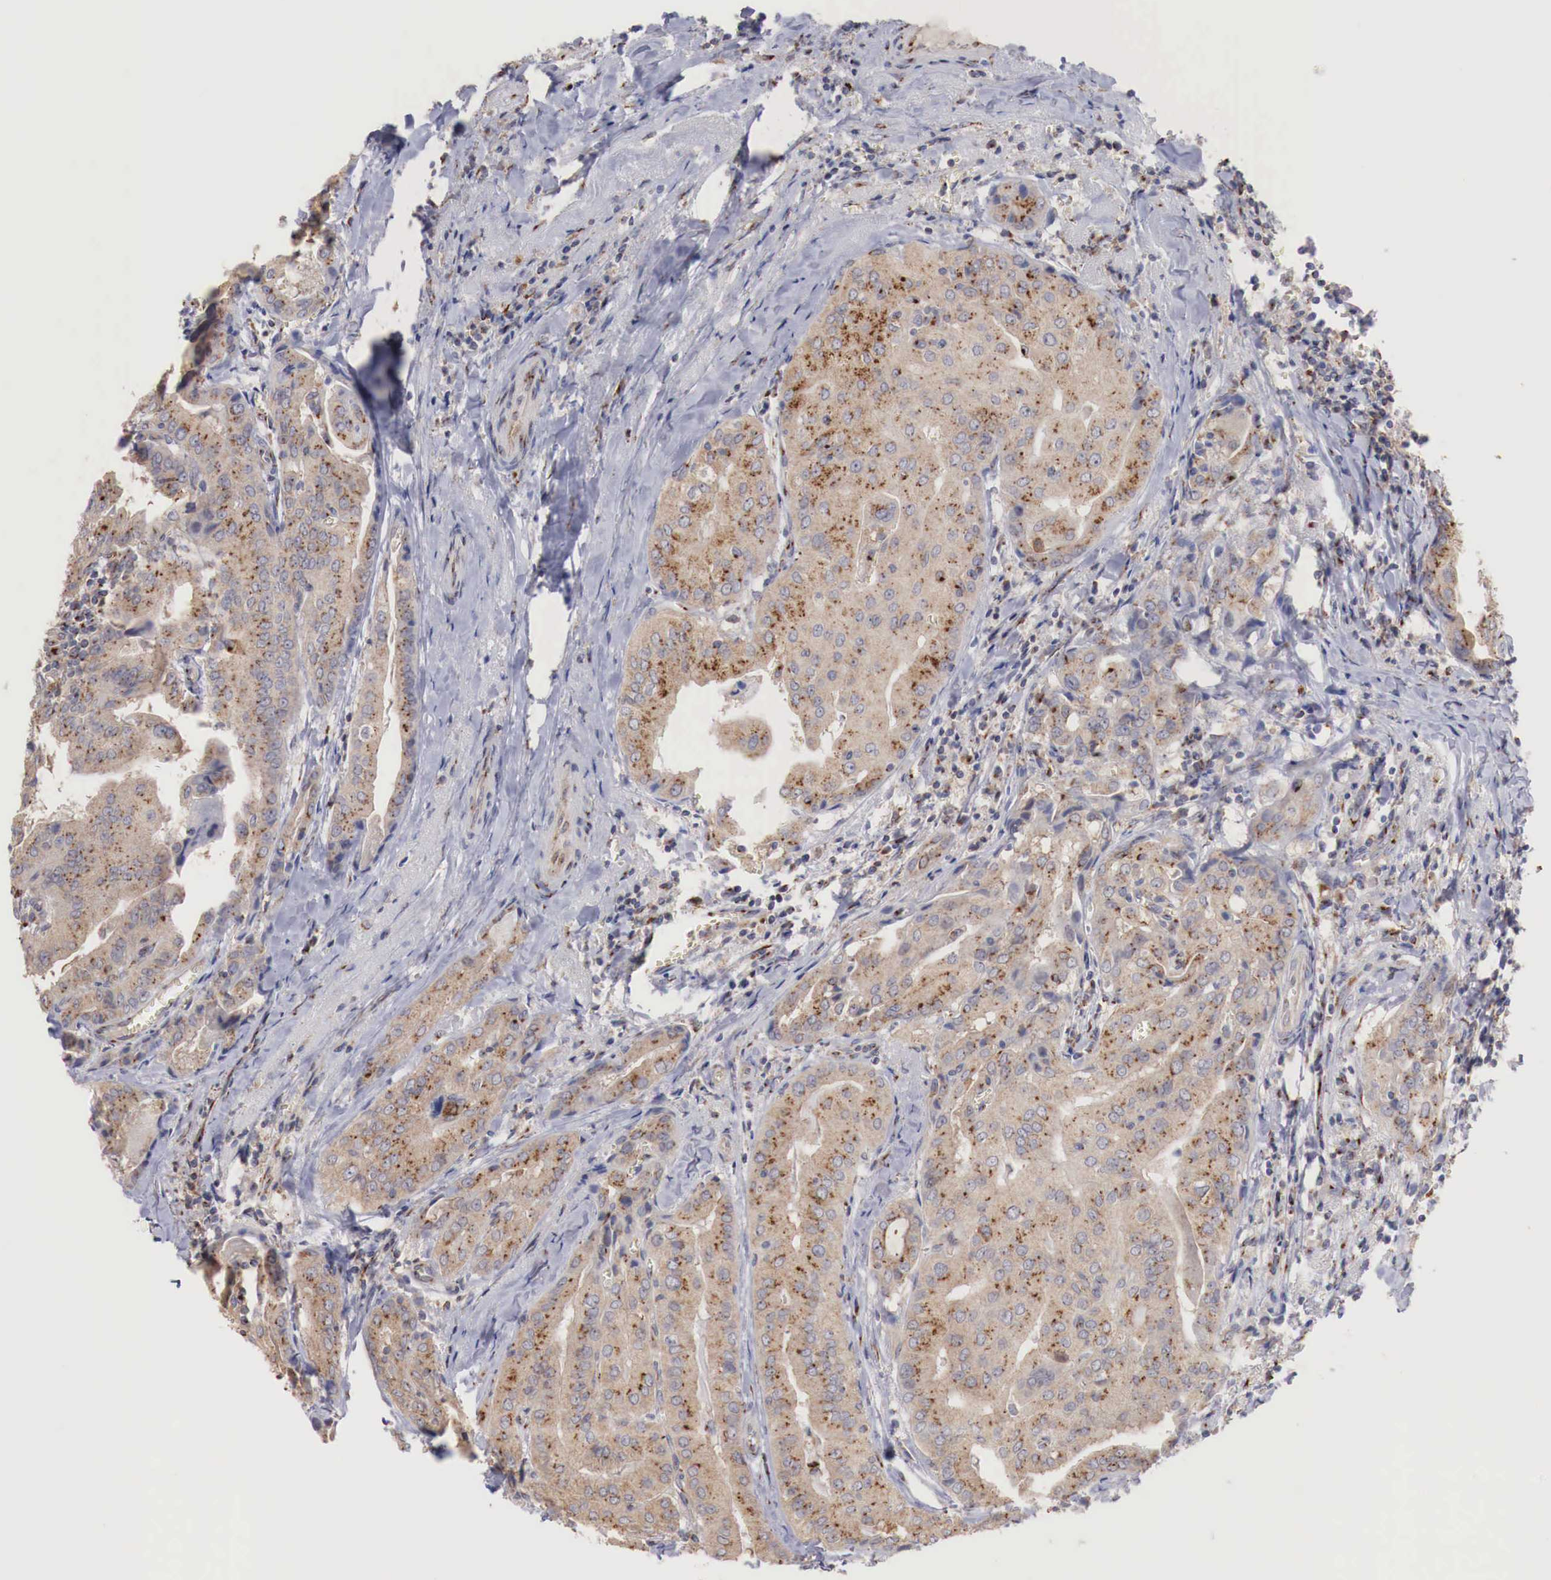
{"staining": {"intensity": "moderate", "quantity": ">75%", "location": "cytoplasmic/membranous"}, "tissue": "thyroid cancer", "cell_type": "Tumor cells", "image_type": "cancer", "snomed": [{"axis": "morphology", "description": "Papillary adenocarcinoma, NOS"}, {"axis": "topography", "description": "Thyroid gland"}], "caption": "This micrograph shows immunohistochemistry staining of papillary adenocarcinoma (thyroid), with medium moderate cytoplasmic/membranous staining in about >75% of tumor cells.", "gene": "SYAP1", "patient": {"sex": "female", "age": 71}}